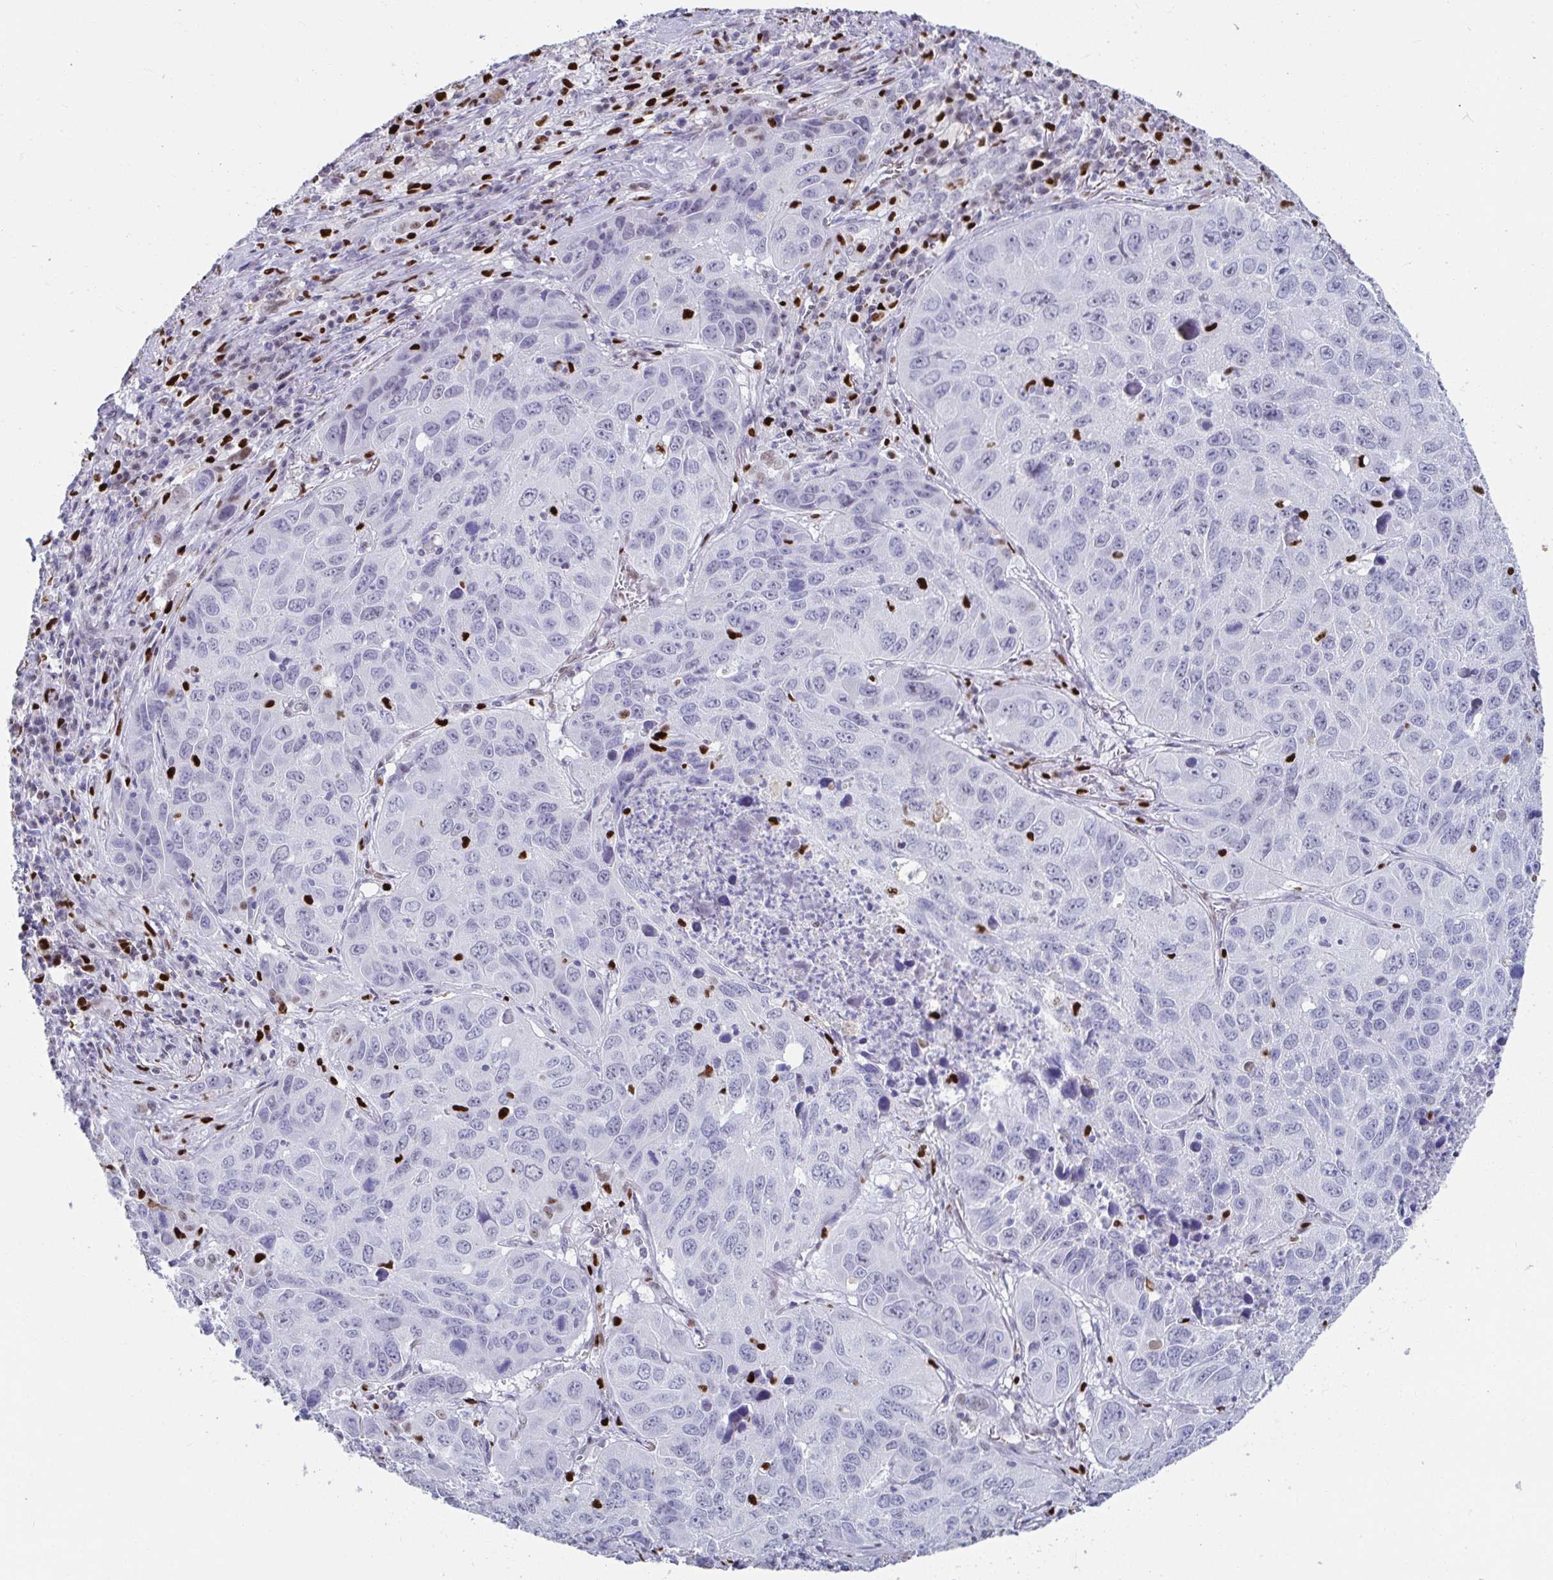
{"staining": {"intensity": "negative", "quantity": "none", "location": "none"}, "tissue": "lung cancer", "cell_type": "Tumor cells", "image_type": "cancer", "snomed": [{"axis": "morphology", "description": "Squamous cell carcinoma, NOS"}, {"axis": "topography", "description": "Lung"}], "caption": "Immunohistochemistry (IHC) of squamous cell carcinoma (lung) demonstrates no expression in tumor cells.", "gene": "ZNF586", "patient": {"sex": "female", "age": 61}}